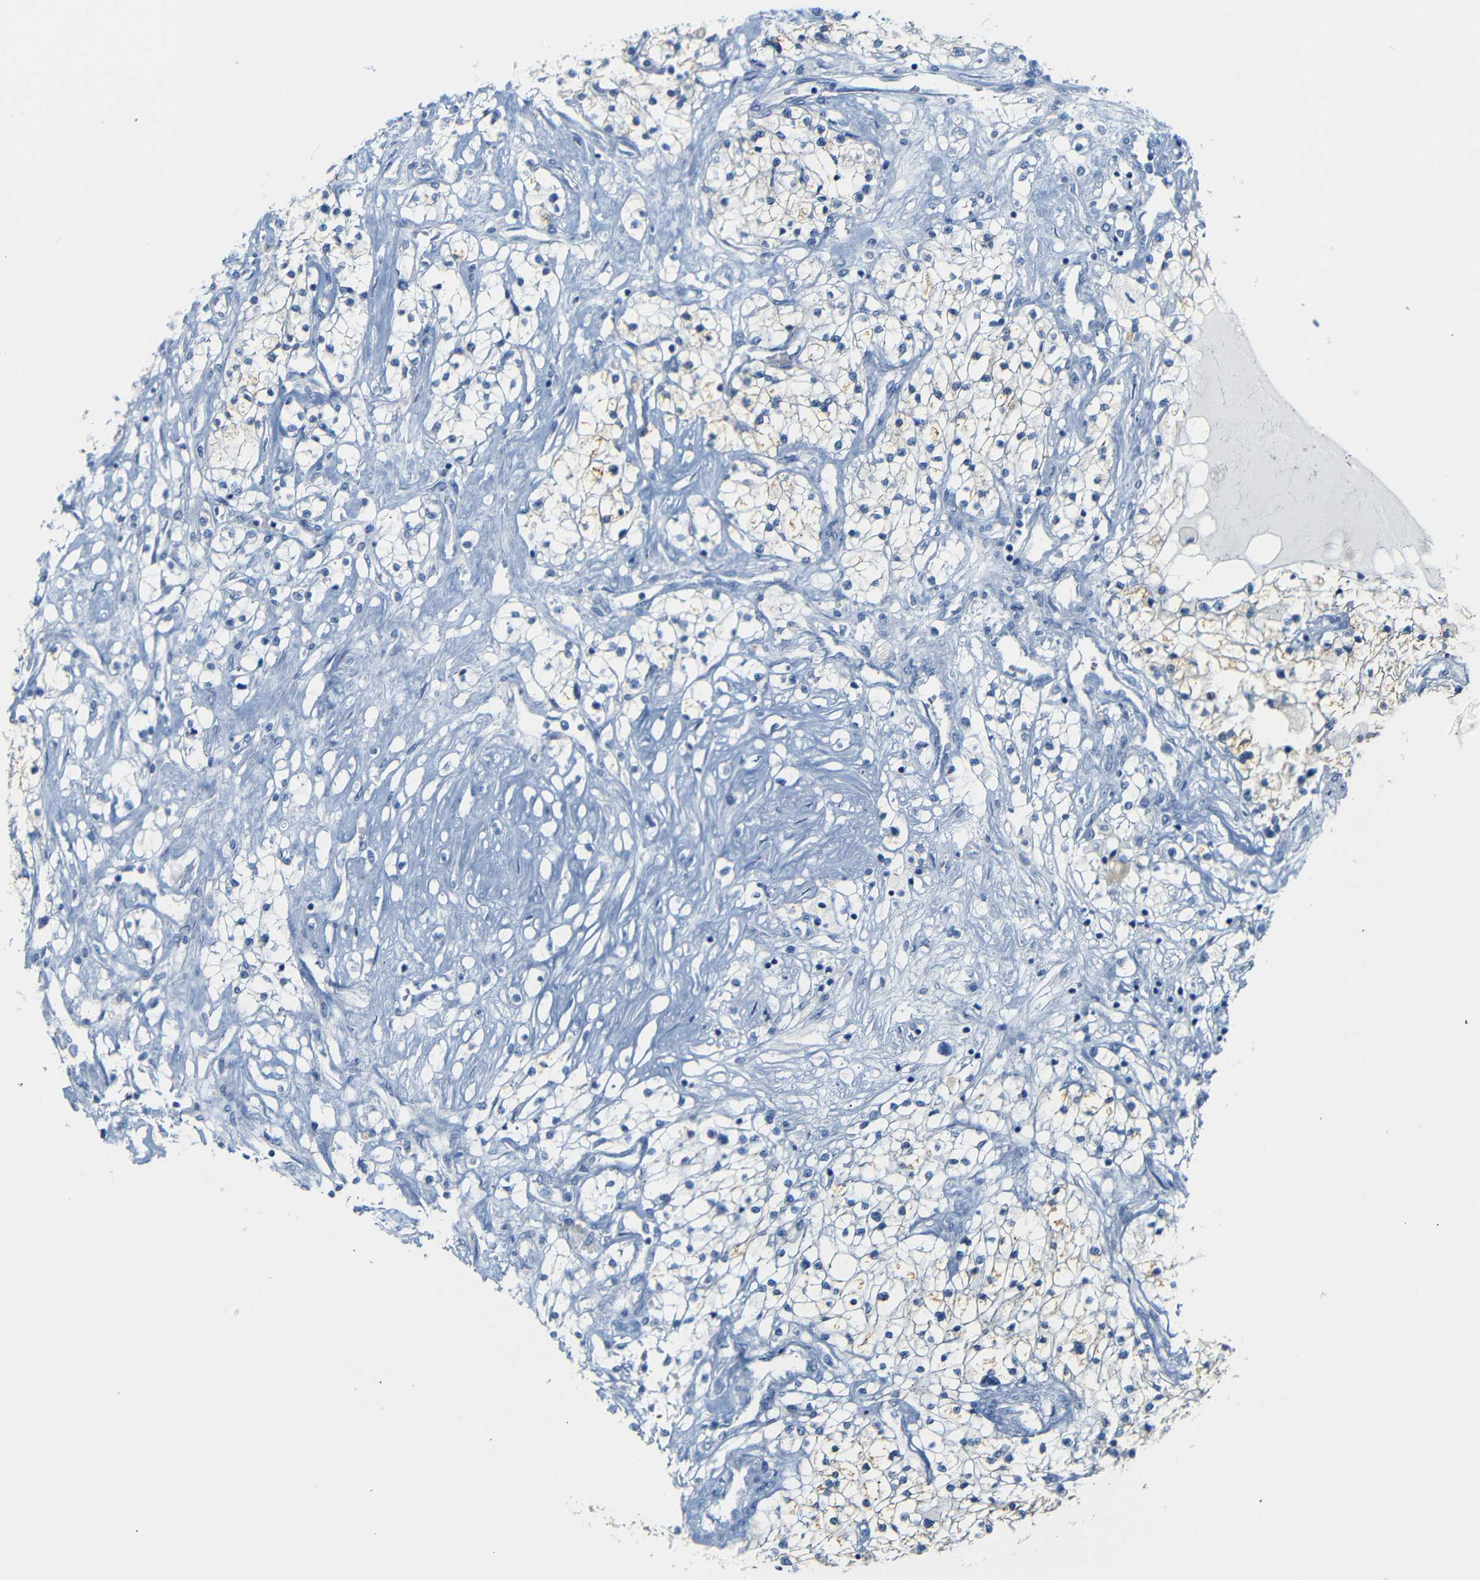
{"staining": {"intensity": "weak", "quantity": "25%-75%", "location": "cytoplasmic/membranous"}, "tissue": "renal cancer", "cell_type": "Tumor cells", "image_type": "cancer", "snomed": [{"axis": "morphology", "description": "Adenocarcinoma, NOS"}, {"axis": "topography", "description": "Kidney"}], "caption": "Weak cytoplasmic/membranous expression for a protein is seen in approximately 25%-75% of tumor cells of renal cancer using immunohistochemistry (IHC).", "gene": "FCRL1", "patient": {"sex": "male", "age": 68}}